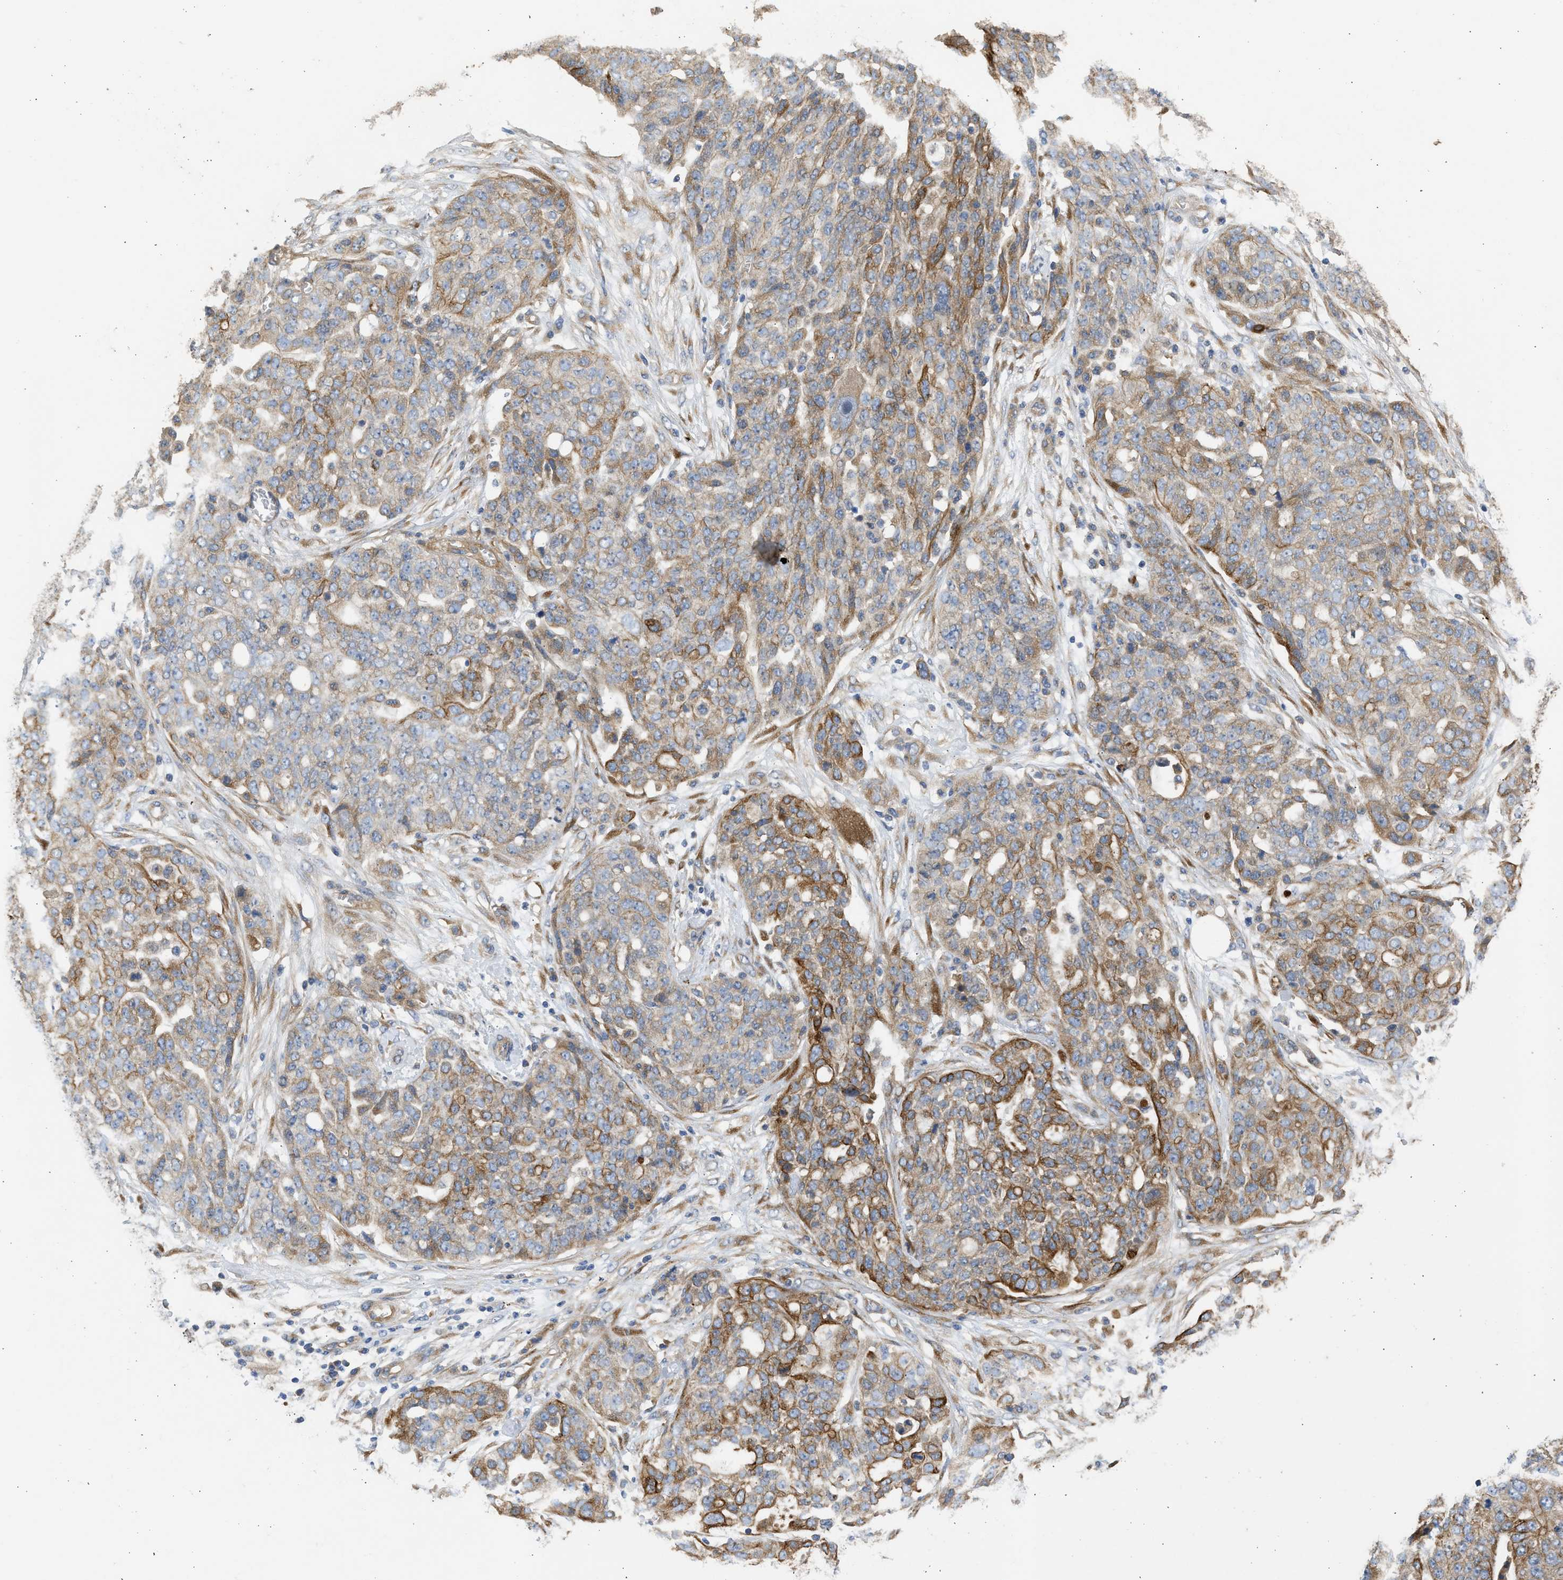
{"staining": {"intensity": "moderate", "quantity": ">75%", "location": "cytoplasmic/membranous"}, "tissue": "ovarian cancer", "cell_type": "Tumor cells", "image_type": "cancer", "snomed": [{"axis": "morphology", "description": "Cystadenocarcinoma, serous, NOS"}, {"axis": "topography", "description": "Soft tissue"}, {"axis": "topography", "description": "Ovary"}], "caption": "Human ovarian serous cystadenocarcinoma stained with a protein marker shows moderate staining in tumor cells.", "gene": "CSRNP2", "patient": {"sex": "female", "age": 57}}